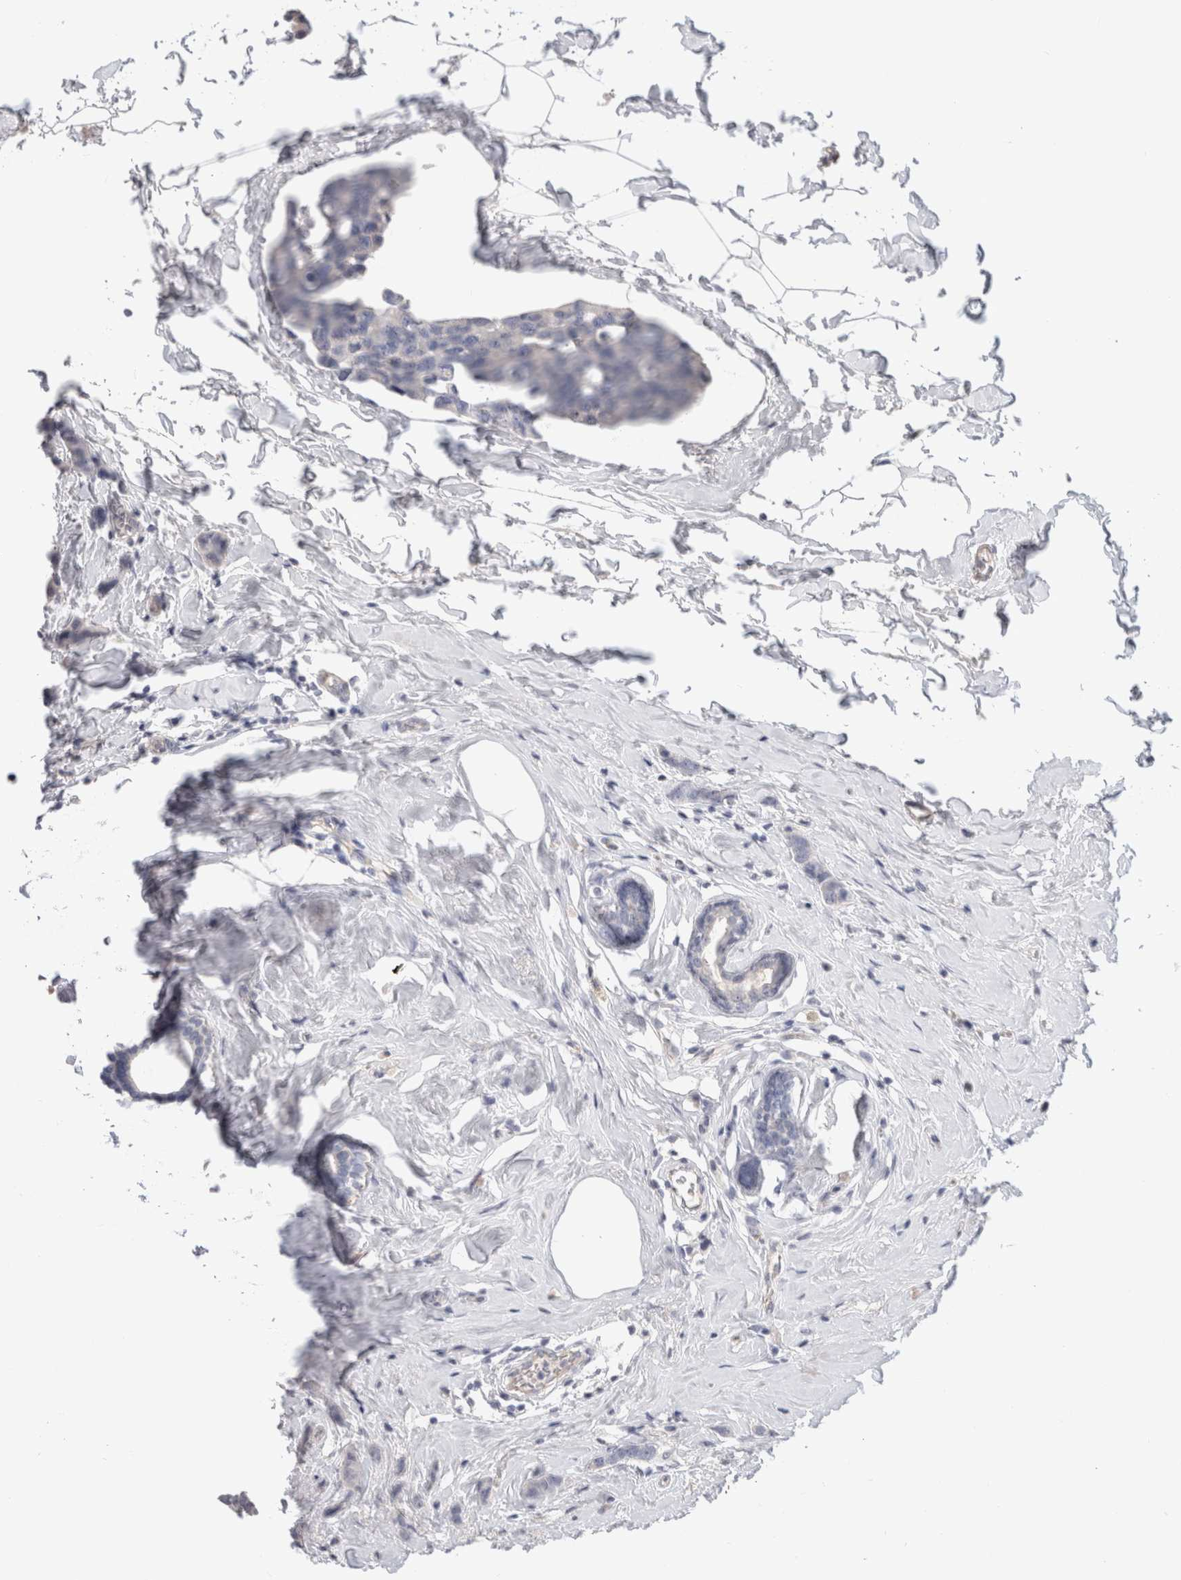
{"staining": {"intensity": "negative", "quantity": "none", "location": "none"}, "tissue": "breast cancer", "cell_type": "Tumor cells", "image_type": "cancer", "snomed": [{"axis": "morphology", "description": "Normal tissue, NOS"}, {"axis": "morphology", "description": "Duct carcinoma"}, {"axis": "topography", "description": "Breast"}], "caption": "High magnification brightfield microscopy of breast infiltrating ductal carcinoma stained with DAB (brown) and counterstained with hematoxylin (blue): tumor cells show no significant positivity.", "gene": "AFP", "patient": {"sex": "female", "age": 50}}